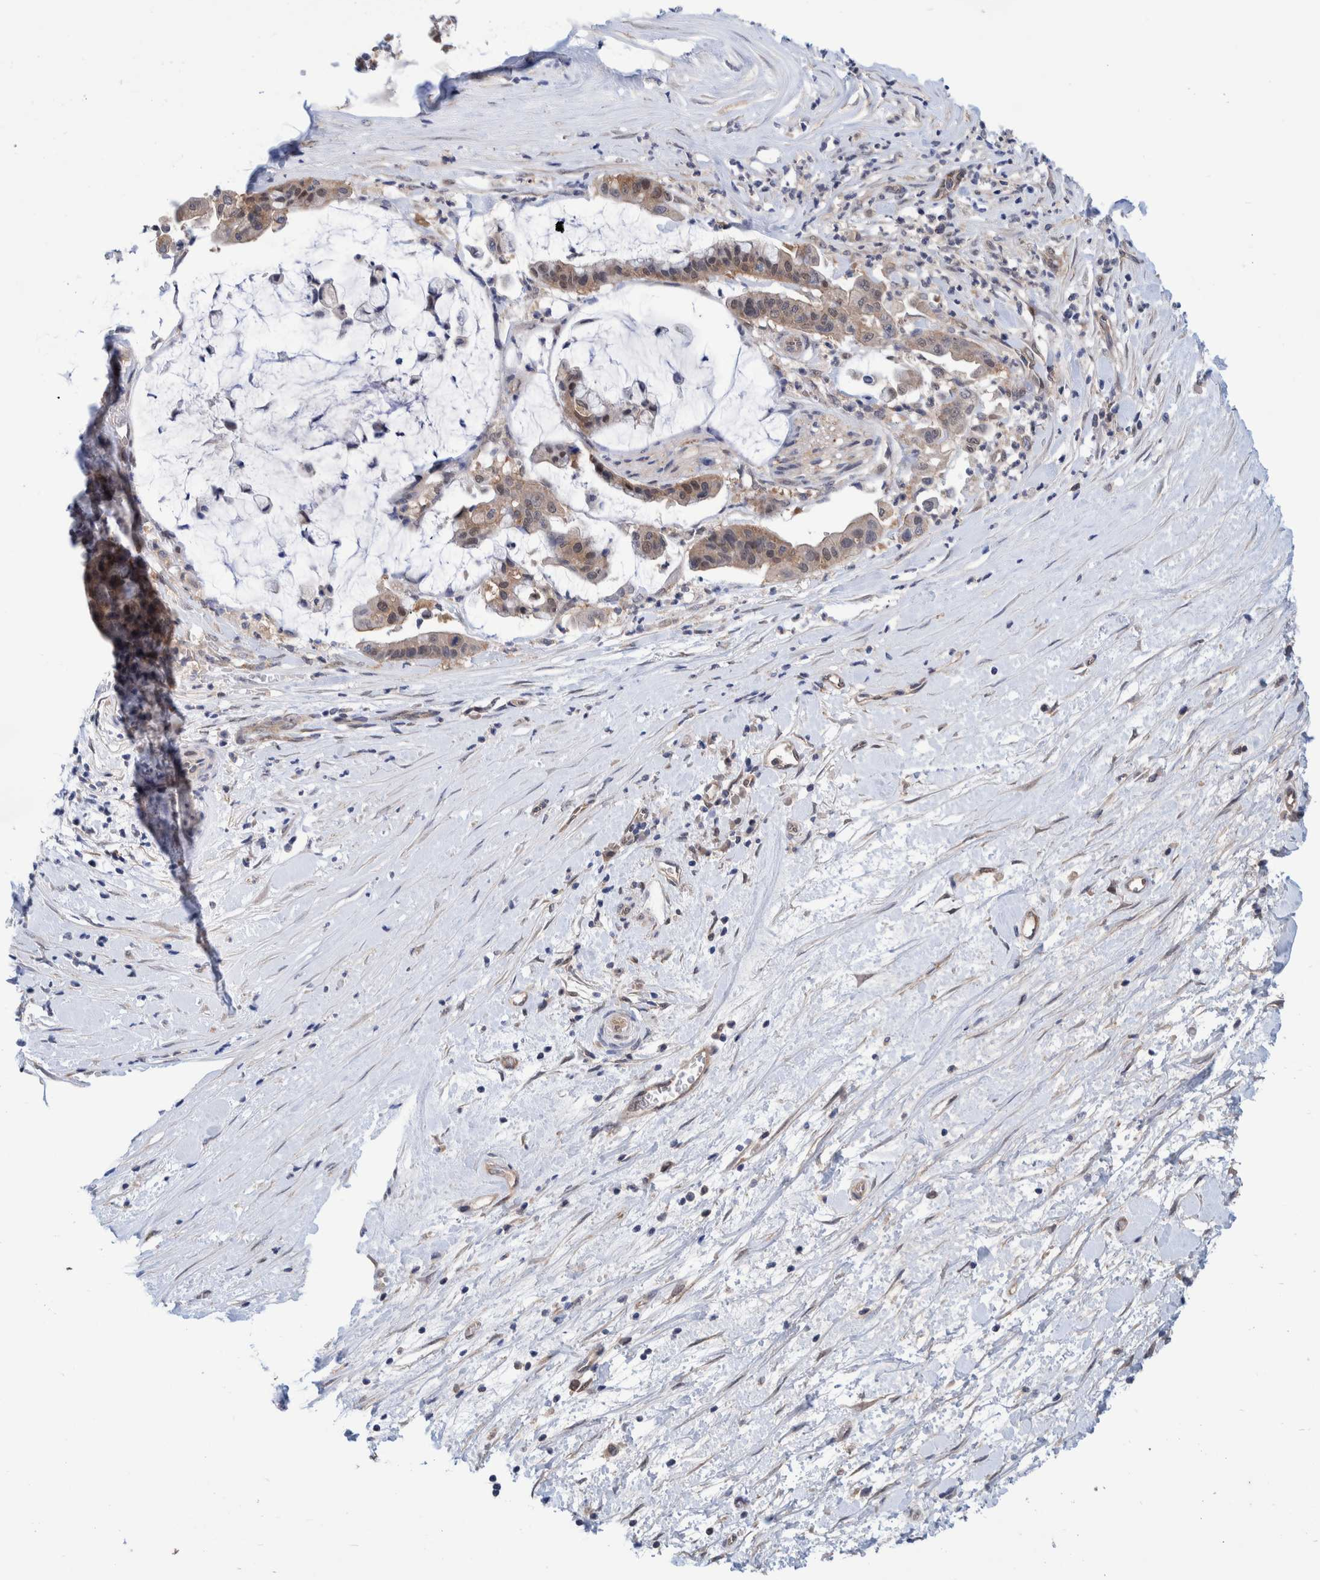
{"staining": {"intensity": "weak", "quantity": ">75%", "location": "cytoplasmic/membranous"}, "tissue": "pancreatic cancer", "cell_type": "Tumor cells", "image_type": "cancer", "snomed": [{"axis": "morphology", "description": "Adenocarcinoma, NOS"}, {"axis": "topography", "description": "Pancreas"}], "caption": "Tumor cells show weak cytoplasmic/membranous expression in approximately >75% of cells in adenocarcinoma (pancreatic).", "gene": "PFAS", "patient": {"sex": "male", "age": 41}}